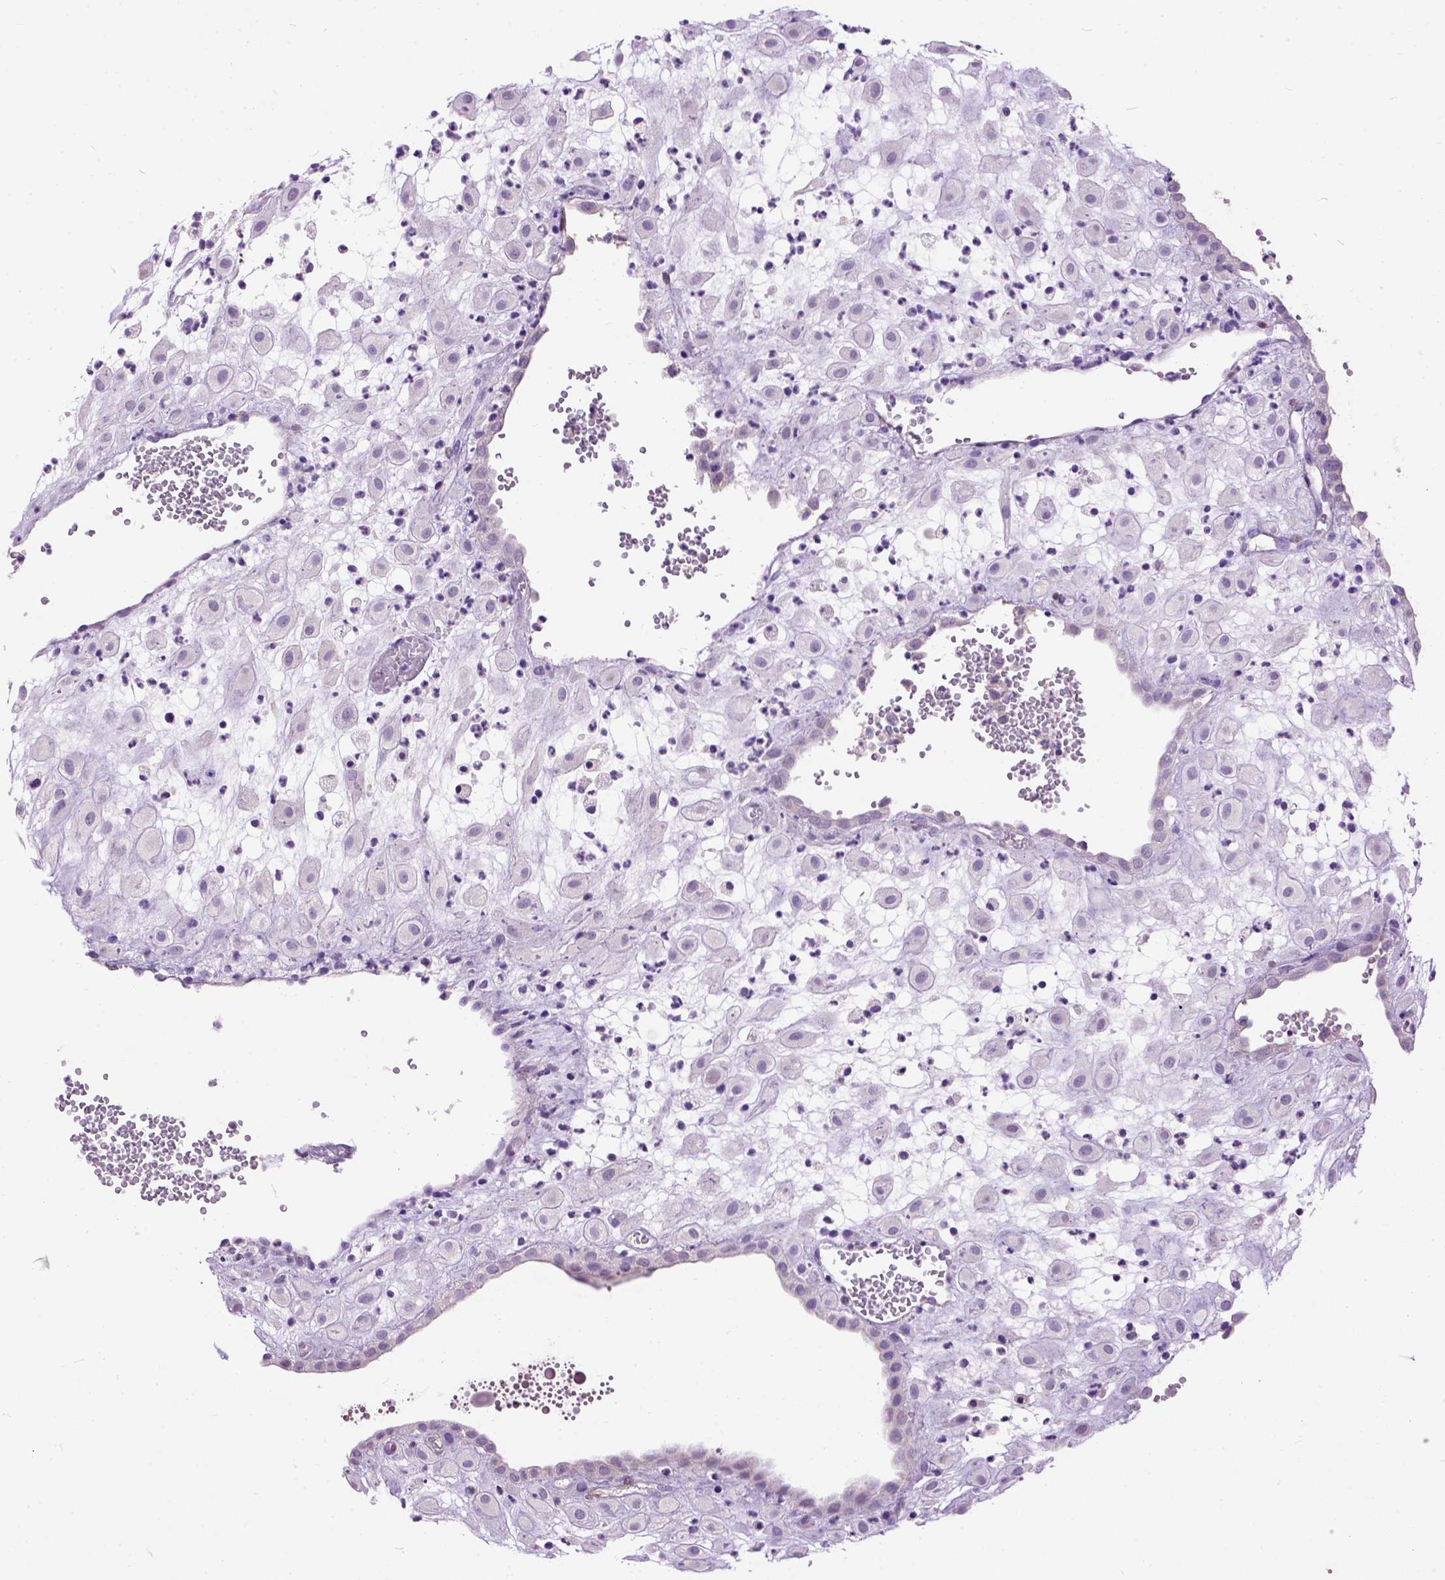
{"staining": {"intensity": "negative", "quantity": "none", "location": "none"}, "tissue": "placenta", "cell_type": "Decidual cells", "image_type": "normal", "snomed": [{"axis": "morphology", "description": "Normal tissue, NOS"}, {"axis": "topography", "description": "Placenta"}], "caption": "The micrograph displays no significant expression in decidual cells of placenta.", "gene": "MAPT", "patient": {"sex": "female", "age": 24}}